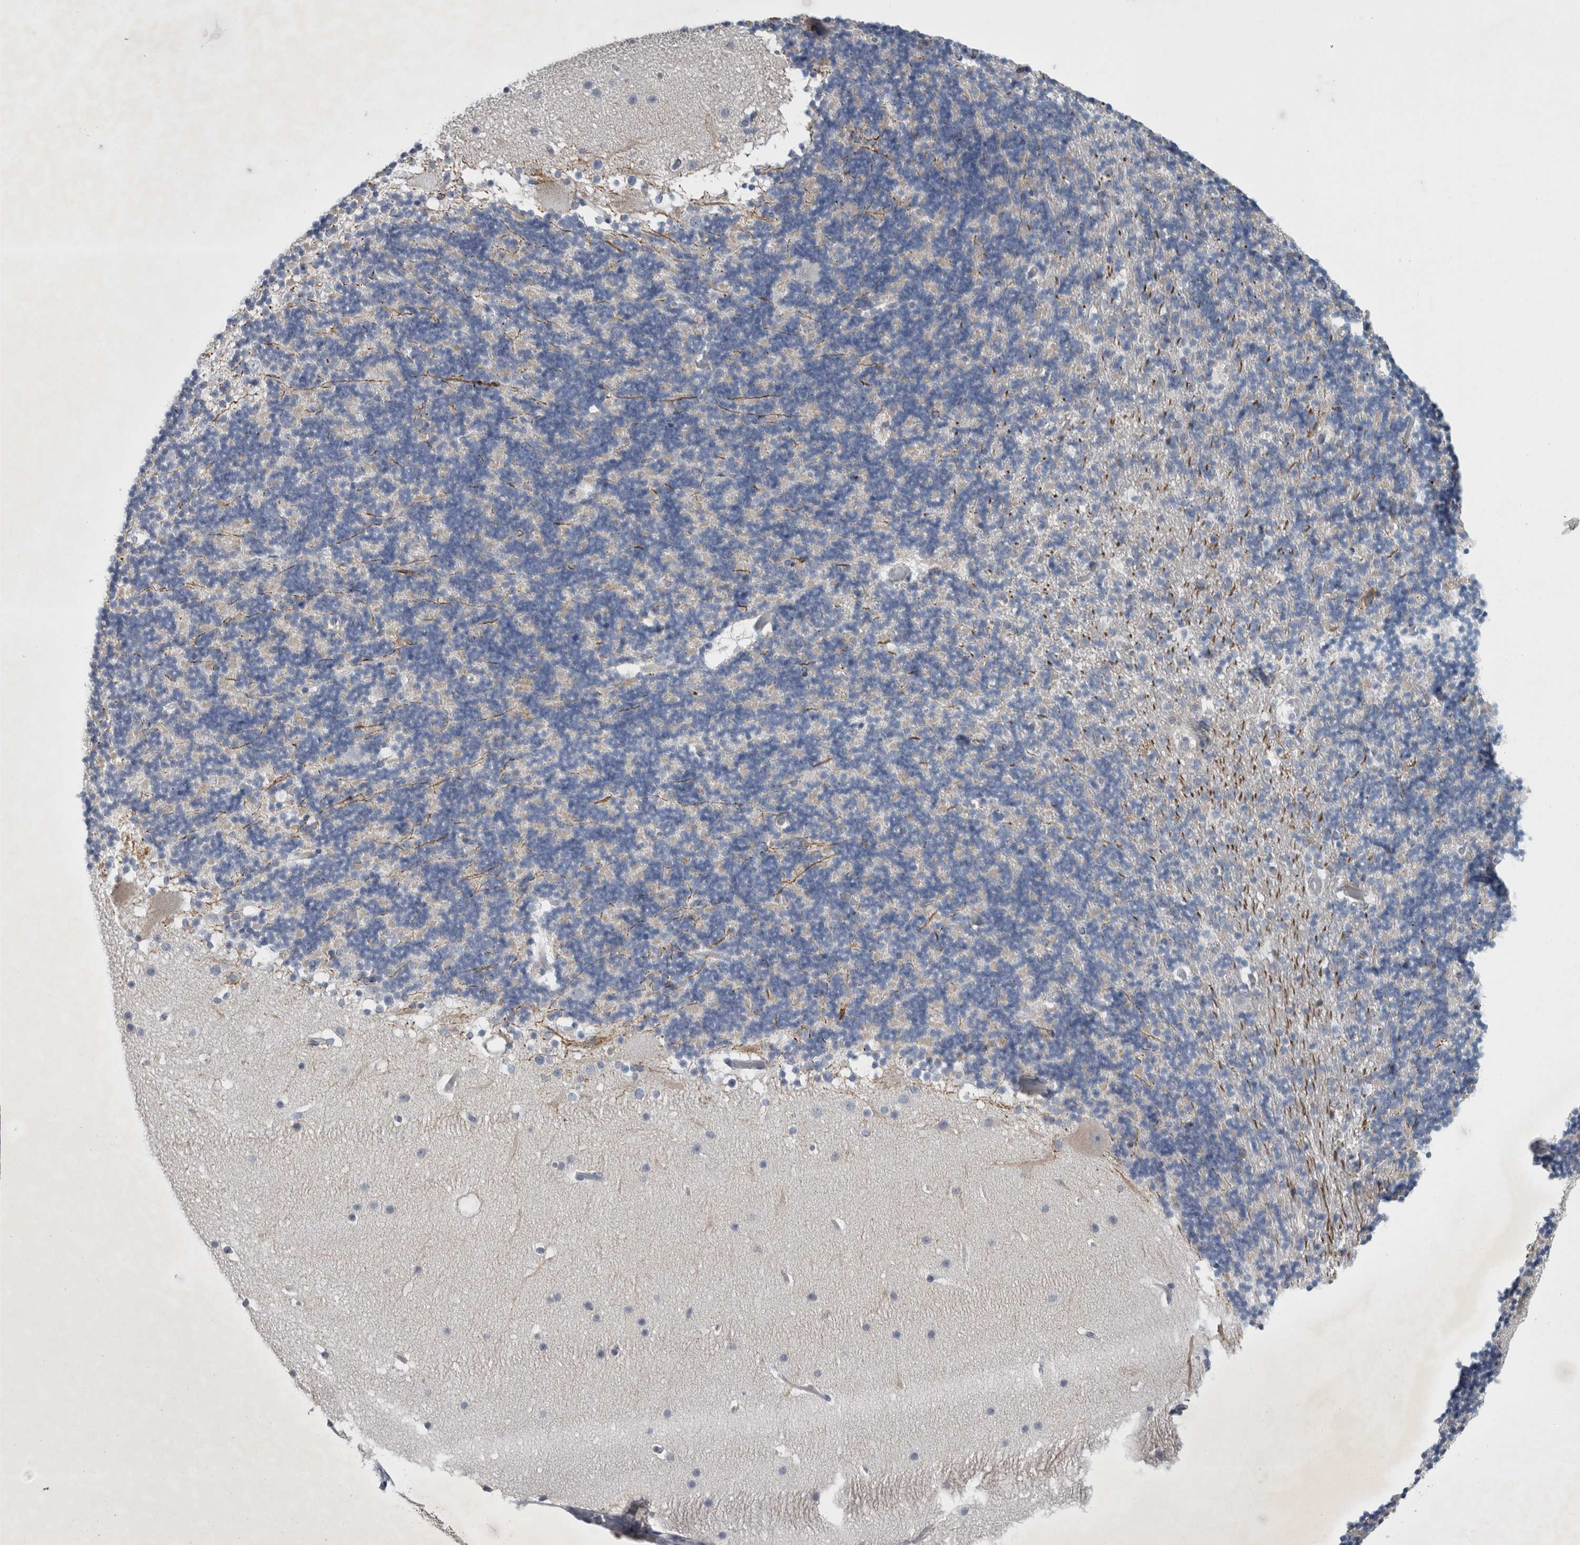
{"staining": {"intensity": "negative", "quantity": "none", "location": "none"}, "tissue": "cerebellum", "cell_type": "Cells in granular layer", "image_type": "normal", "snomed": [{"axis": "morphology", "description": "Normal tissue, NOS"}, {"axis": "topography", "description": "Cerebellum"}], "caption": "Protein analysis of unremarkable cerebellum displays no significant expression in cells in granular layer. (Brightfield microscopy of DAB (3,3'-diaminobenzidine) immunohistochemistry (IHC) at high magnification).", "gene": "FXYD7", "patient": {"sex": "male", "age": 57}}